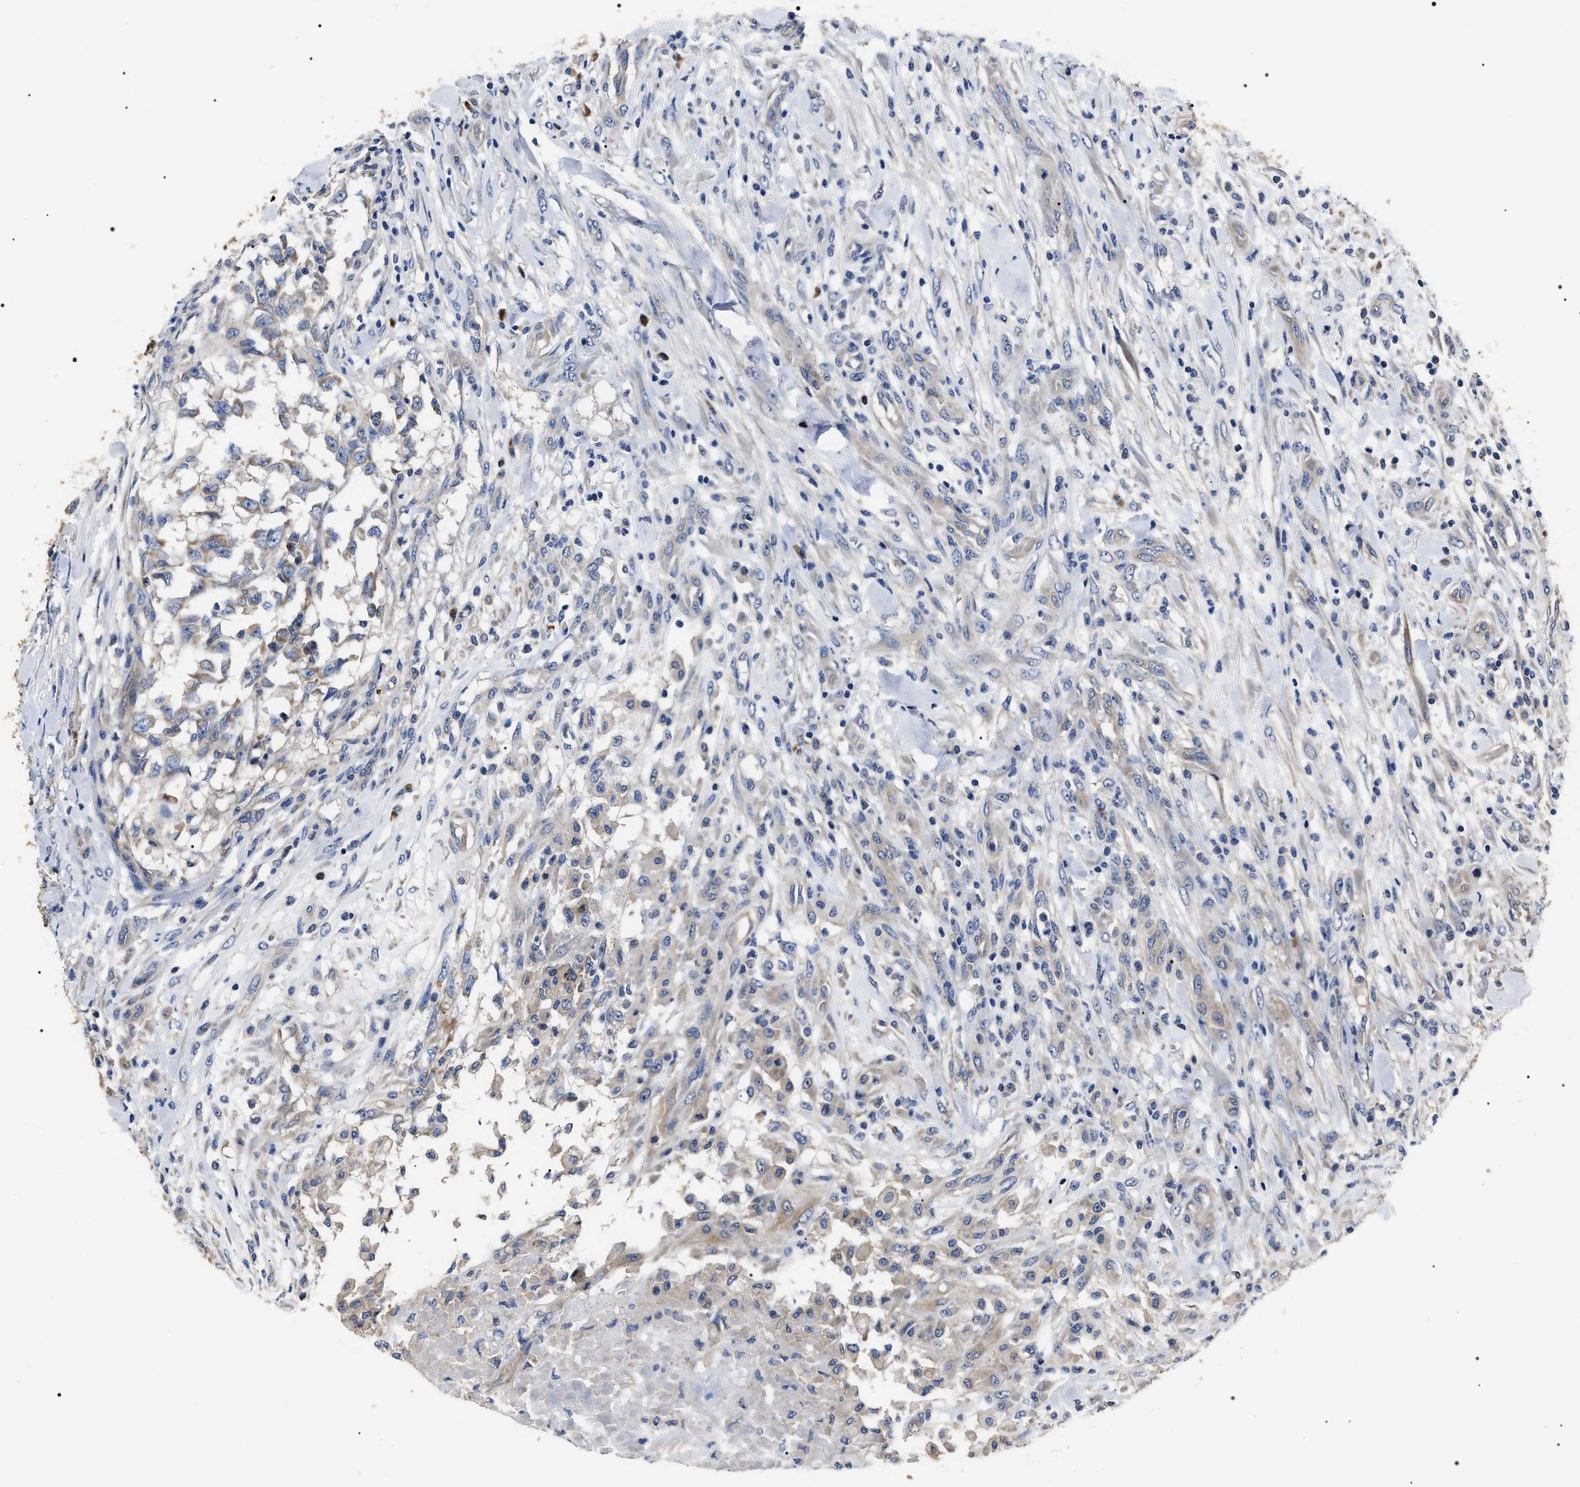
{"staining": {"intensity": "weak", "quantity": "25%-75%", "location": "cytoplasmic/membranous"}, "tissue": "testis cancer", "cell_type": "Tumor cells", "image_type": "cancer", "snomed": [{"axis": "morphology", "description": "Seminoma, NOS"}, {"axis": "topography", "description": "Testis"}], "caption": "Protein expression analysis of human testis cancer (seminoma) reveals weak cytoplasmic/membranous expression in approximately 25%-75% of tumor cells.", "gene": "MIS18A", "patient": {"sex": "male", "age": 59}}